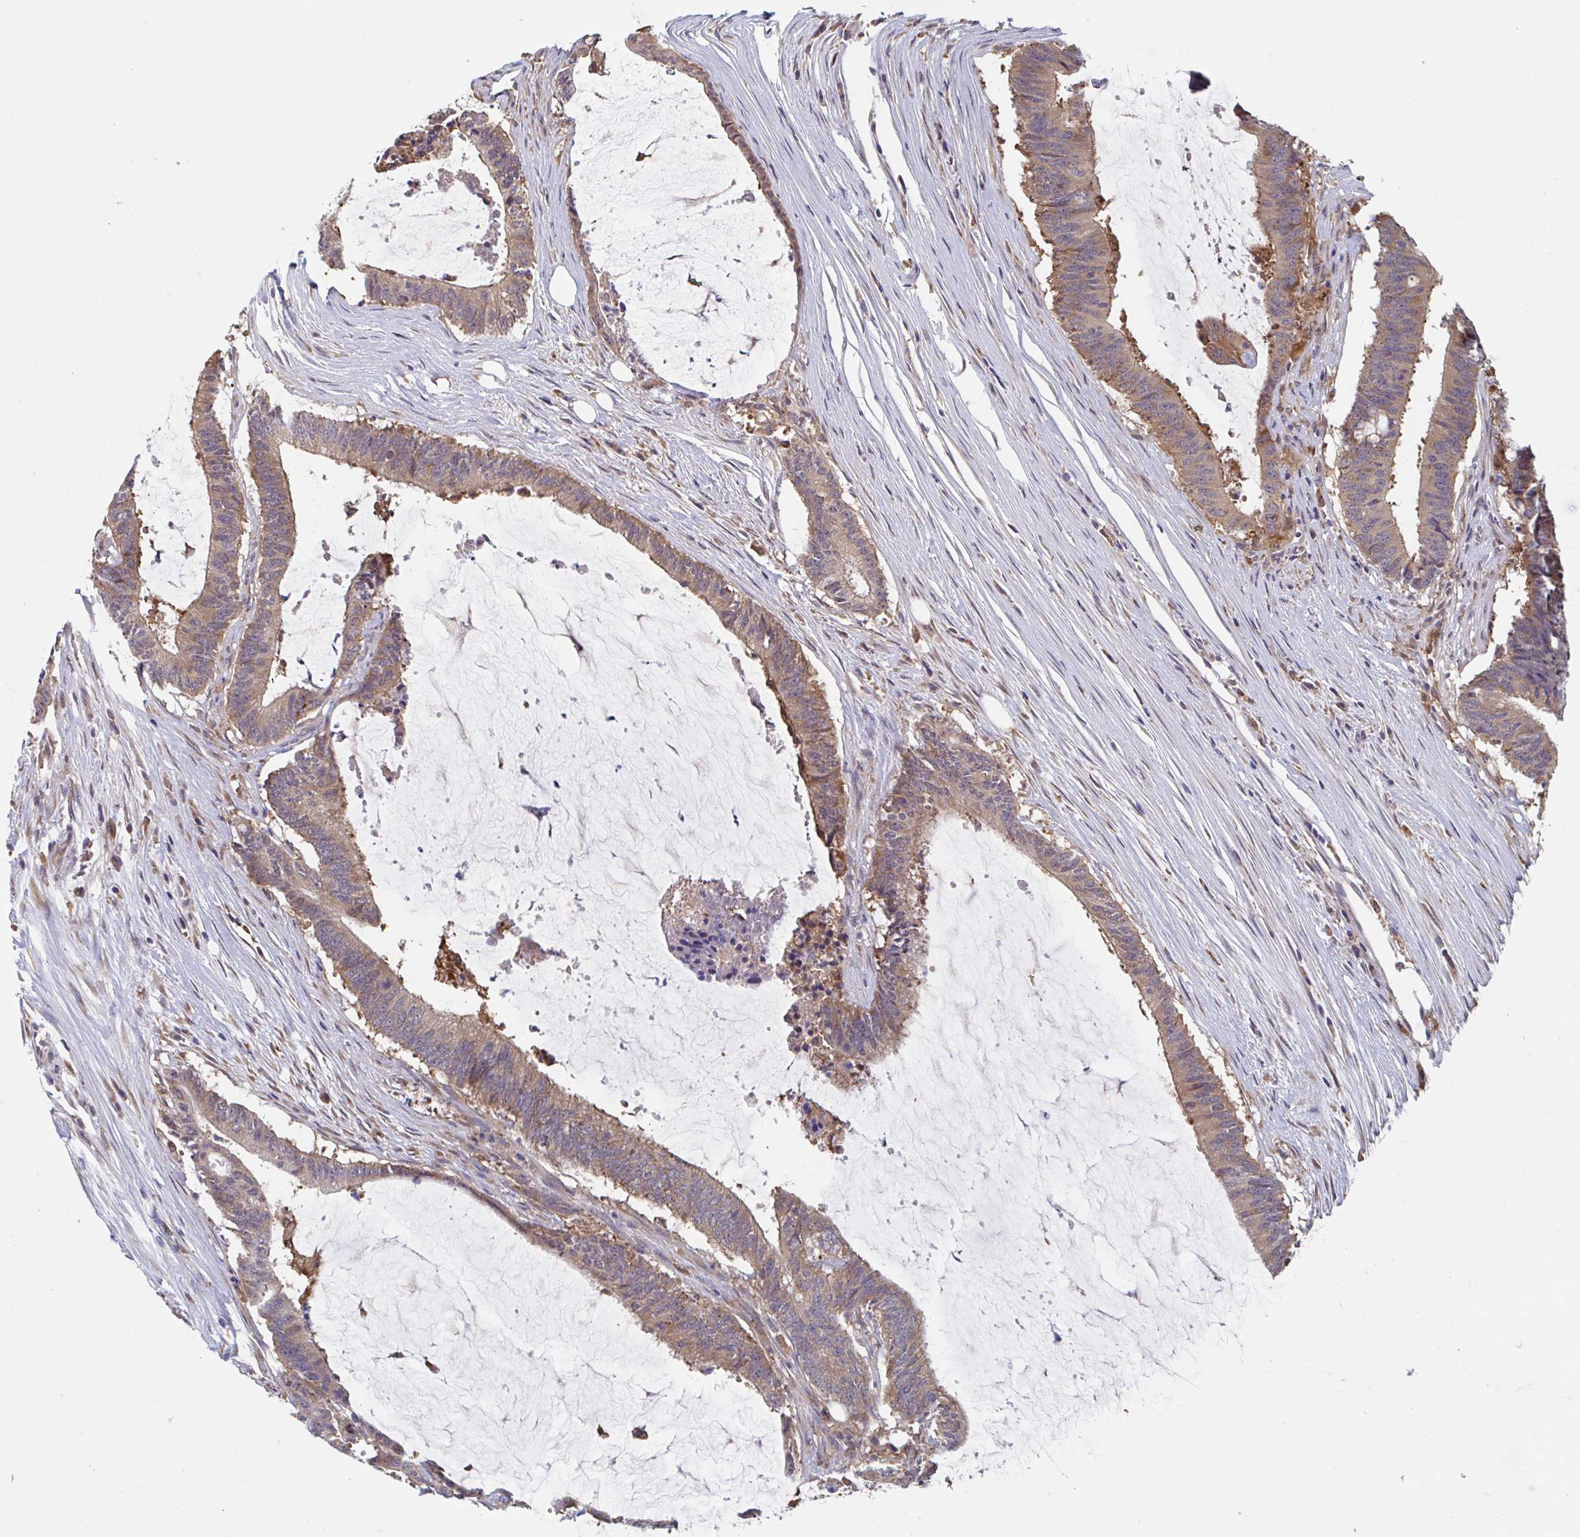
{"staining": {"intensity": "moderate", "quantity": ">75%", "location": "cytoplasmic/membranous"}, "tissue": "colorectal cancer", "cell_type": "Tumor cells", "image_type": "cancer", "snomed": [{"axis": "morphology", "description": "Adenocarcinoma, NOS"}, {"axis": "topography", "description": "Colon"}], "caption": "Colorectal cancer tissue shows moderate cytoplasmic/membranous positivity in approximately >75% of tumor cells, visualized by immunohistochemistry.", "gene": "SNX8", "patient": {"sex": "female", "age": 43}}